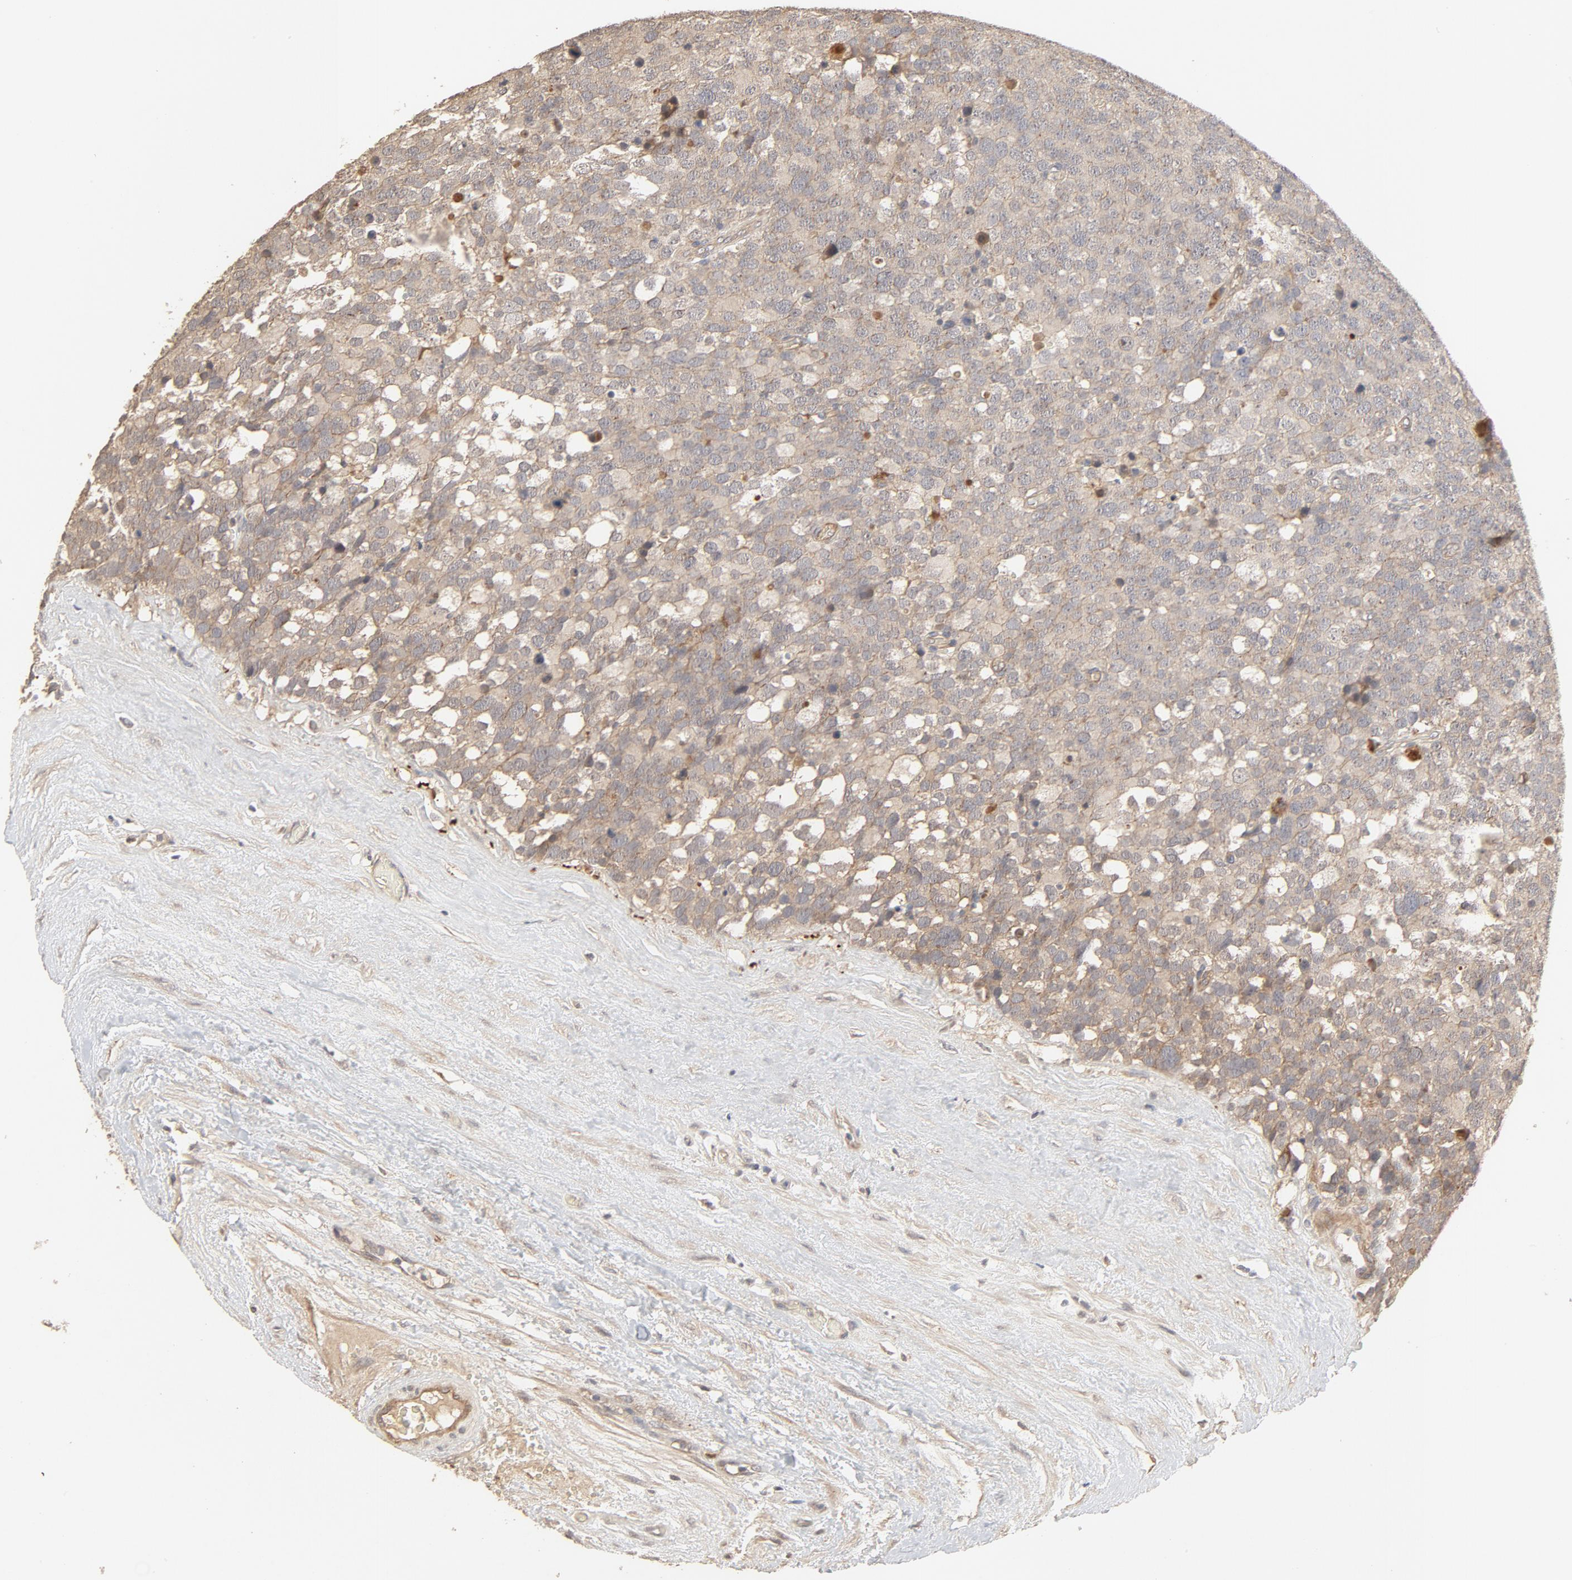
{"staining": {"intensity": "moderate", "quantity": ">75%", "location": "cytoplasmic/membranous"}, "tissue": "testis cancer", "cell_type": "Tumor cells", "image_type": "cancer", "snomed": [{"axis": "morphology", "description": "Seminoma, NOS"}, {"axis": "topography", "description": "Testis"}], "caption": "Protein analysis of testis cancer (seminoma) tissue exhibits moderate cytoplasmic/membranous expression in approximately >75% of tumor cells.", "gene": "IL3RA", "patient": {"sex": "male", "age": 71}}